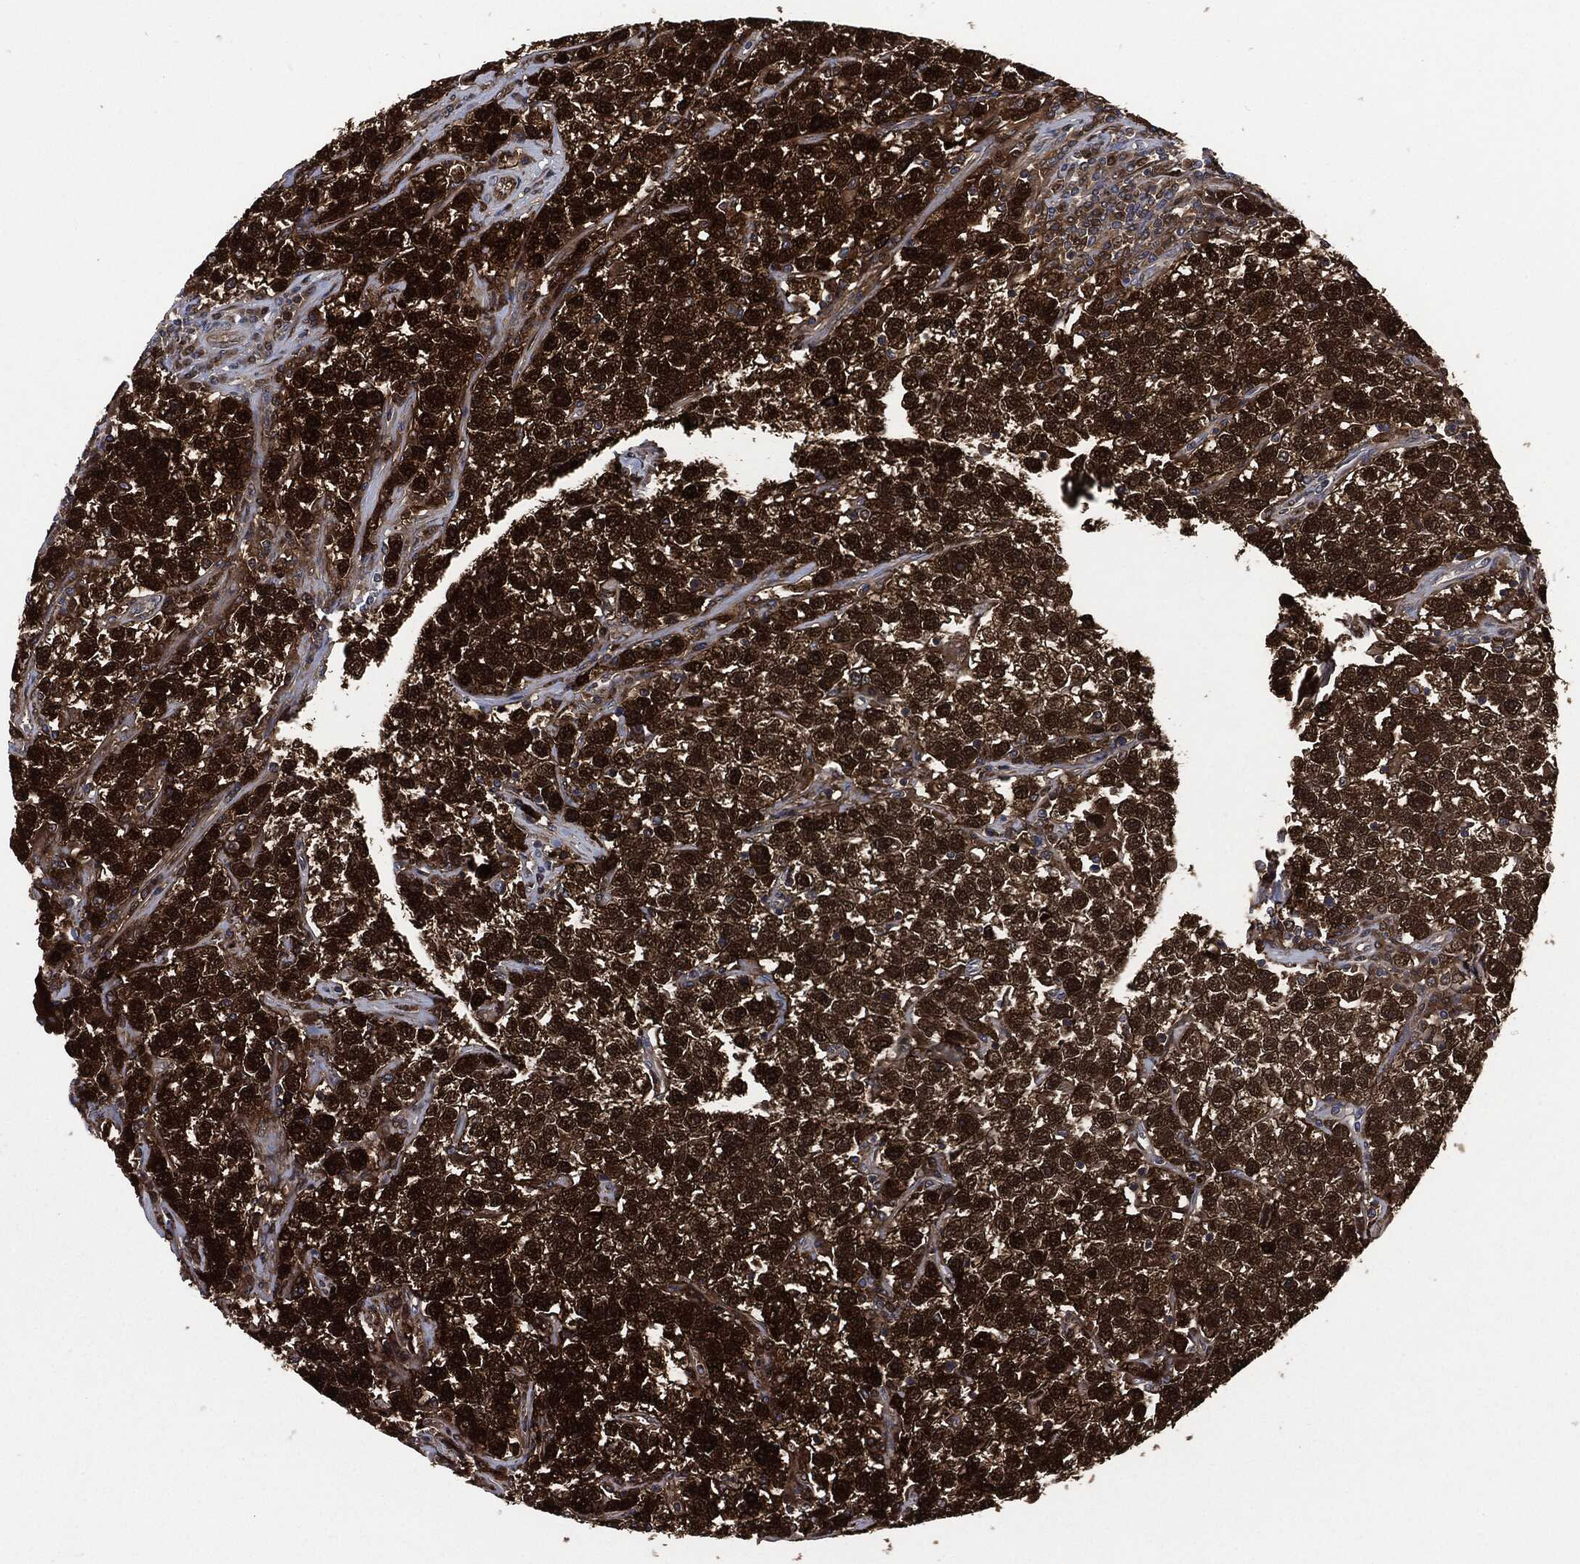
{"staining": {"intensity": "strong", "quantity": ">75%", "location": "cytoplasmic/membranous,nuclear"}, "tissue": "testis cancer", "cell_type": "Tumor cells", "image_type": "cancer", "snomed": [{"axis": "morphology", "description": "Seminoma, NOS"}, {"axis": "topography", "description": "Testis"}], "caption": "This is a photomicrograph of IHC staining of seminoma (testis), which shows strong positivity in the cytoplasmic/membranous and nuclear of tumor cells.", "gene": "DCTN1", "patient": {"sex": "male", "age": 22}}